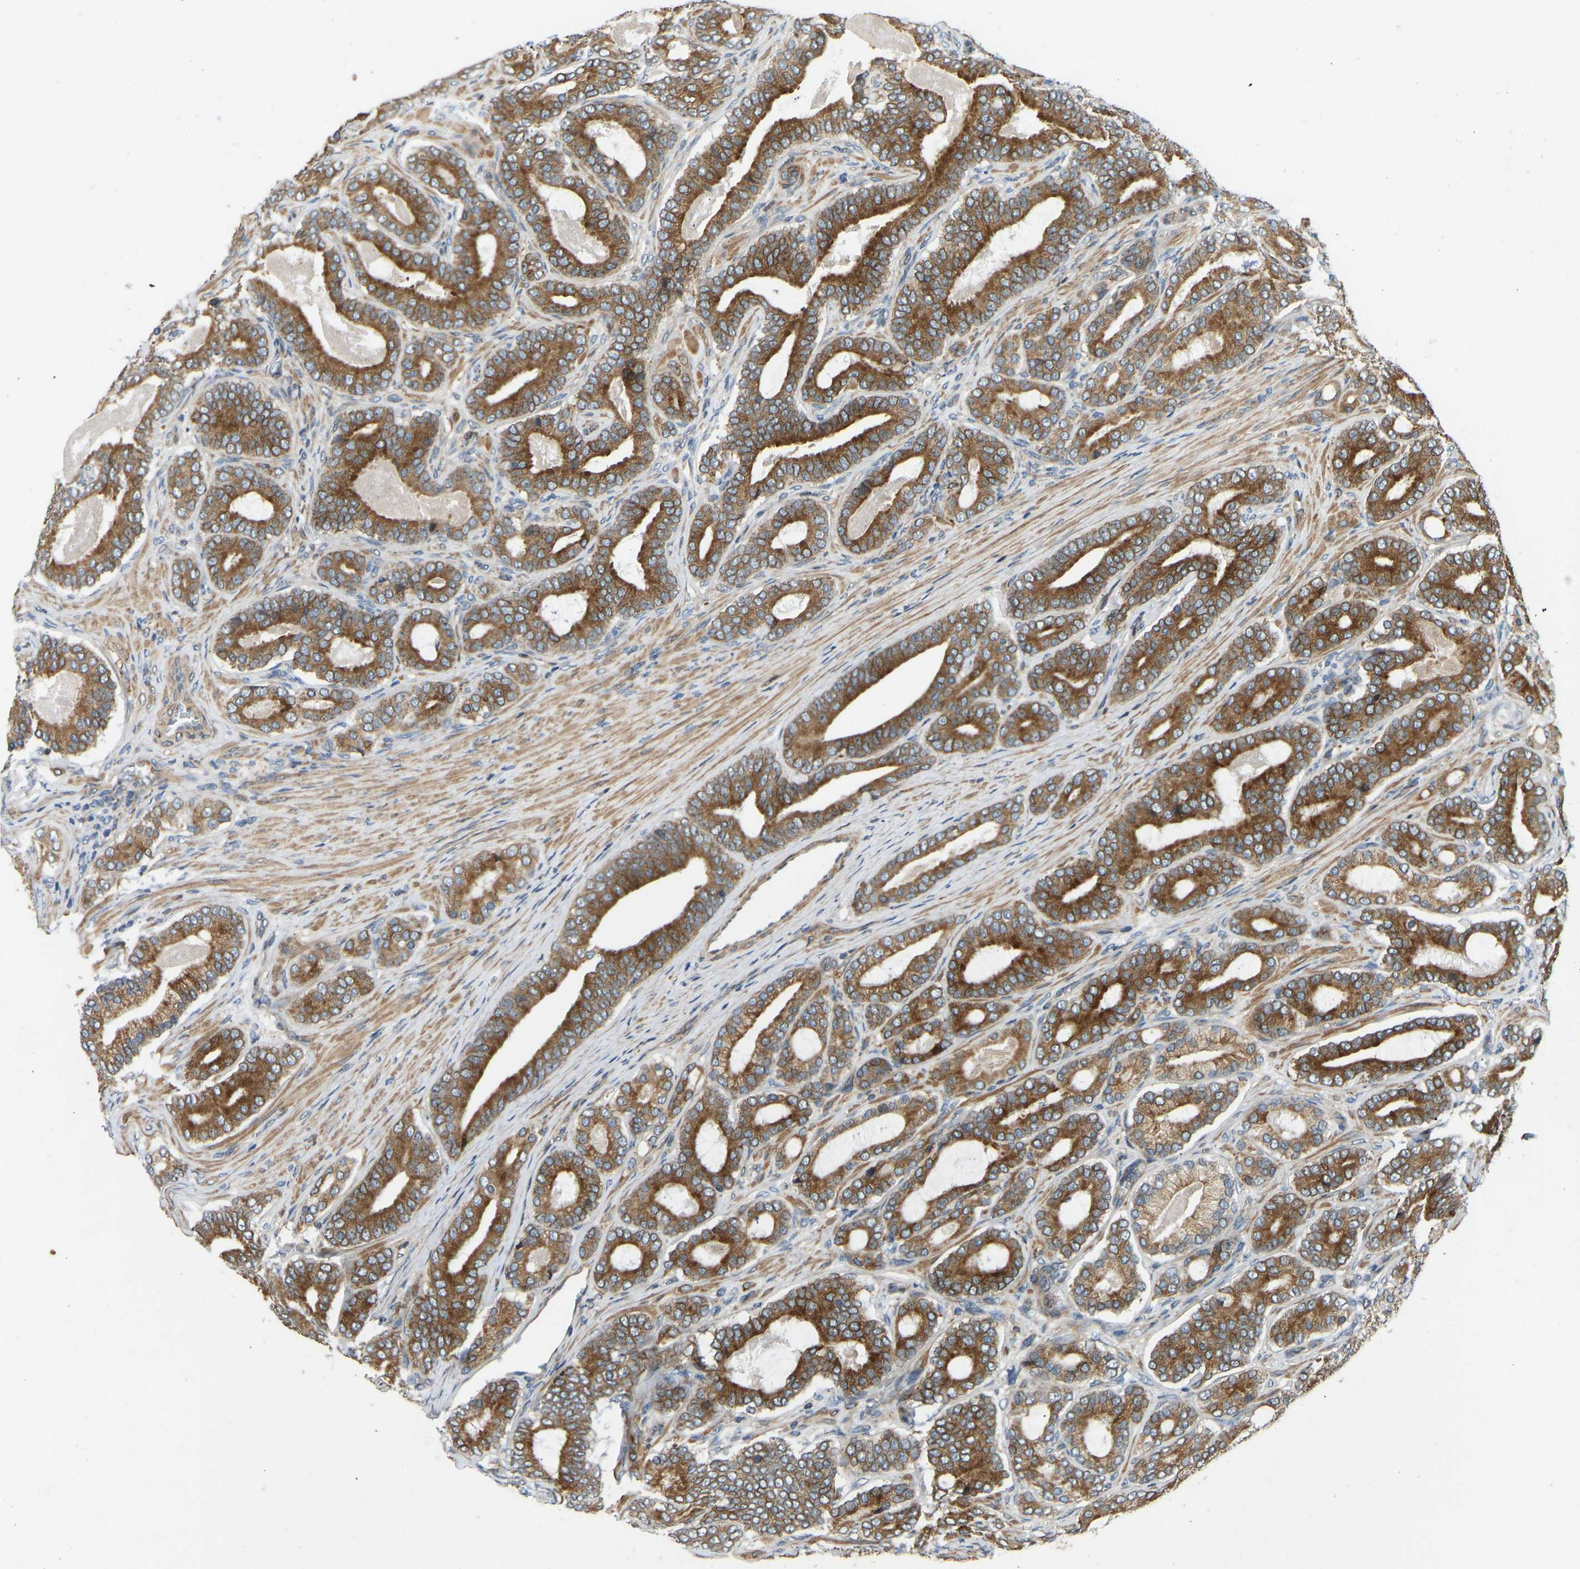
{"staining": {"intensity": "strong", "quantity": ">75%", "location": "cytoplasmic/membranous"}, "tissue": "prostate cancer", "cell_type": "Tumor cells", "image_type": "cancer", "snomed": [{"axis": "morphology", "description": "Adenocarcinoma, High grade"}, {"axis": "topography", "description": "Prostate"}], "caption": "Immunohistochemical staining of human prostate cancer (high-grade adenocarcinoma) exhibits high levels of strong cytoplasmic/membranous protein positivity in about >75% of tumor cells.", "gene": "OS9", "patient": {"sex": "male", "age": 60}}